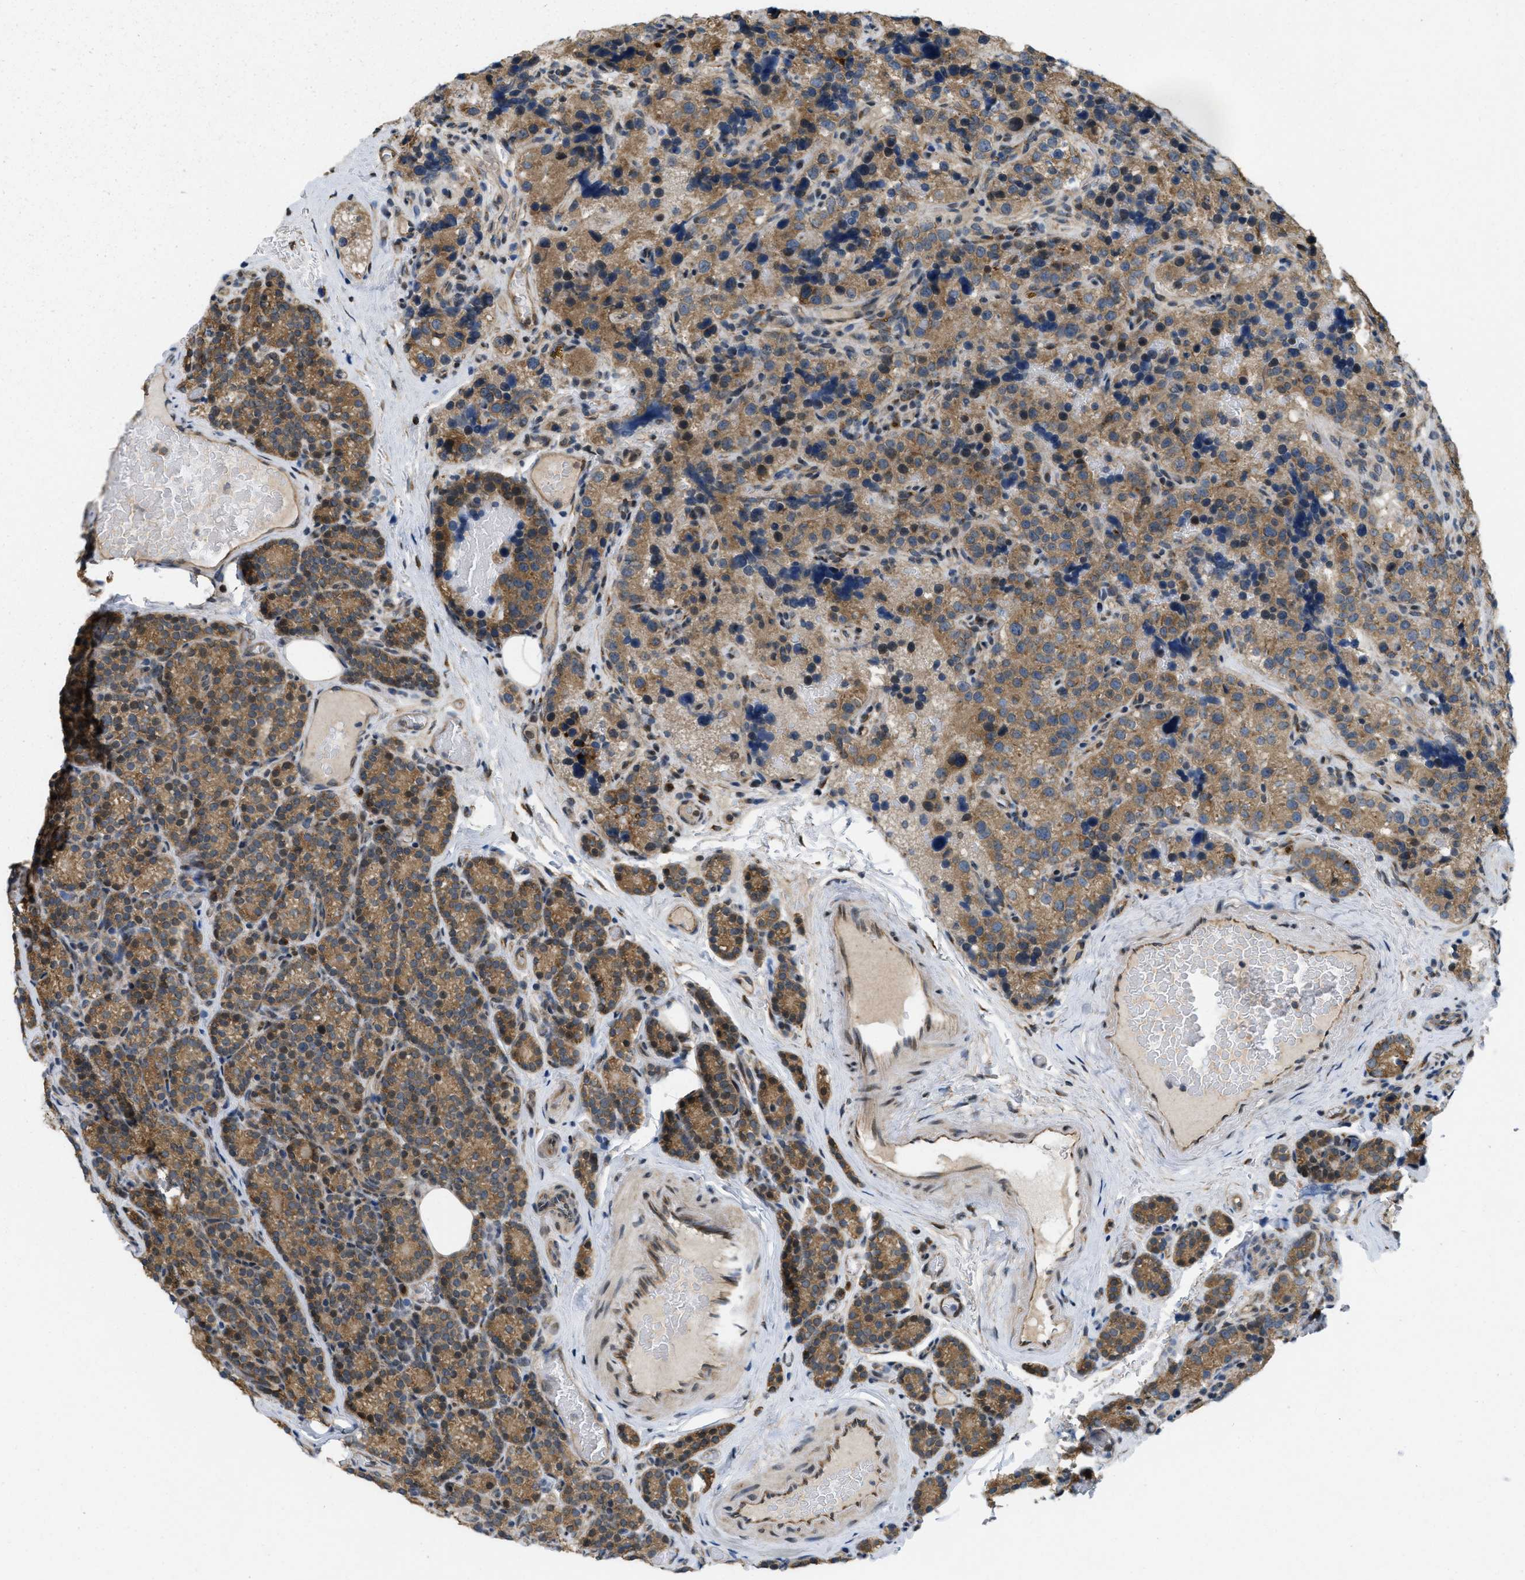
{"staining": {"intensity": "moderate", "quantity": ">75%", "location": "cytoplasmic/membranous,nuclear"}, "tissue": "parathyroid gland", "cell_type": "Glandular cells", "image_type": "normal", "snomed": [{"axis": "morphology", "description": "Normal tissue, NOS"}, {"axis": "morphology", "description": "Adenoma, NOS"}, {"axis": "topography", "description": "Parathyroid gland"}], "caption": "A brown stain labels moderate cytoplasmic/membranous,nuclear positivity of a protein in glandular cells of normal parathyroid gland. Immunohistochemistry stains the protein in brown and the nuclei are stained blue.", "gene": "IFNLR1", "patient": {"sex": "female", "age": 51}}